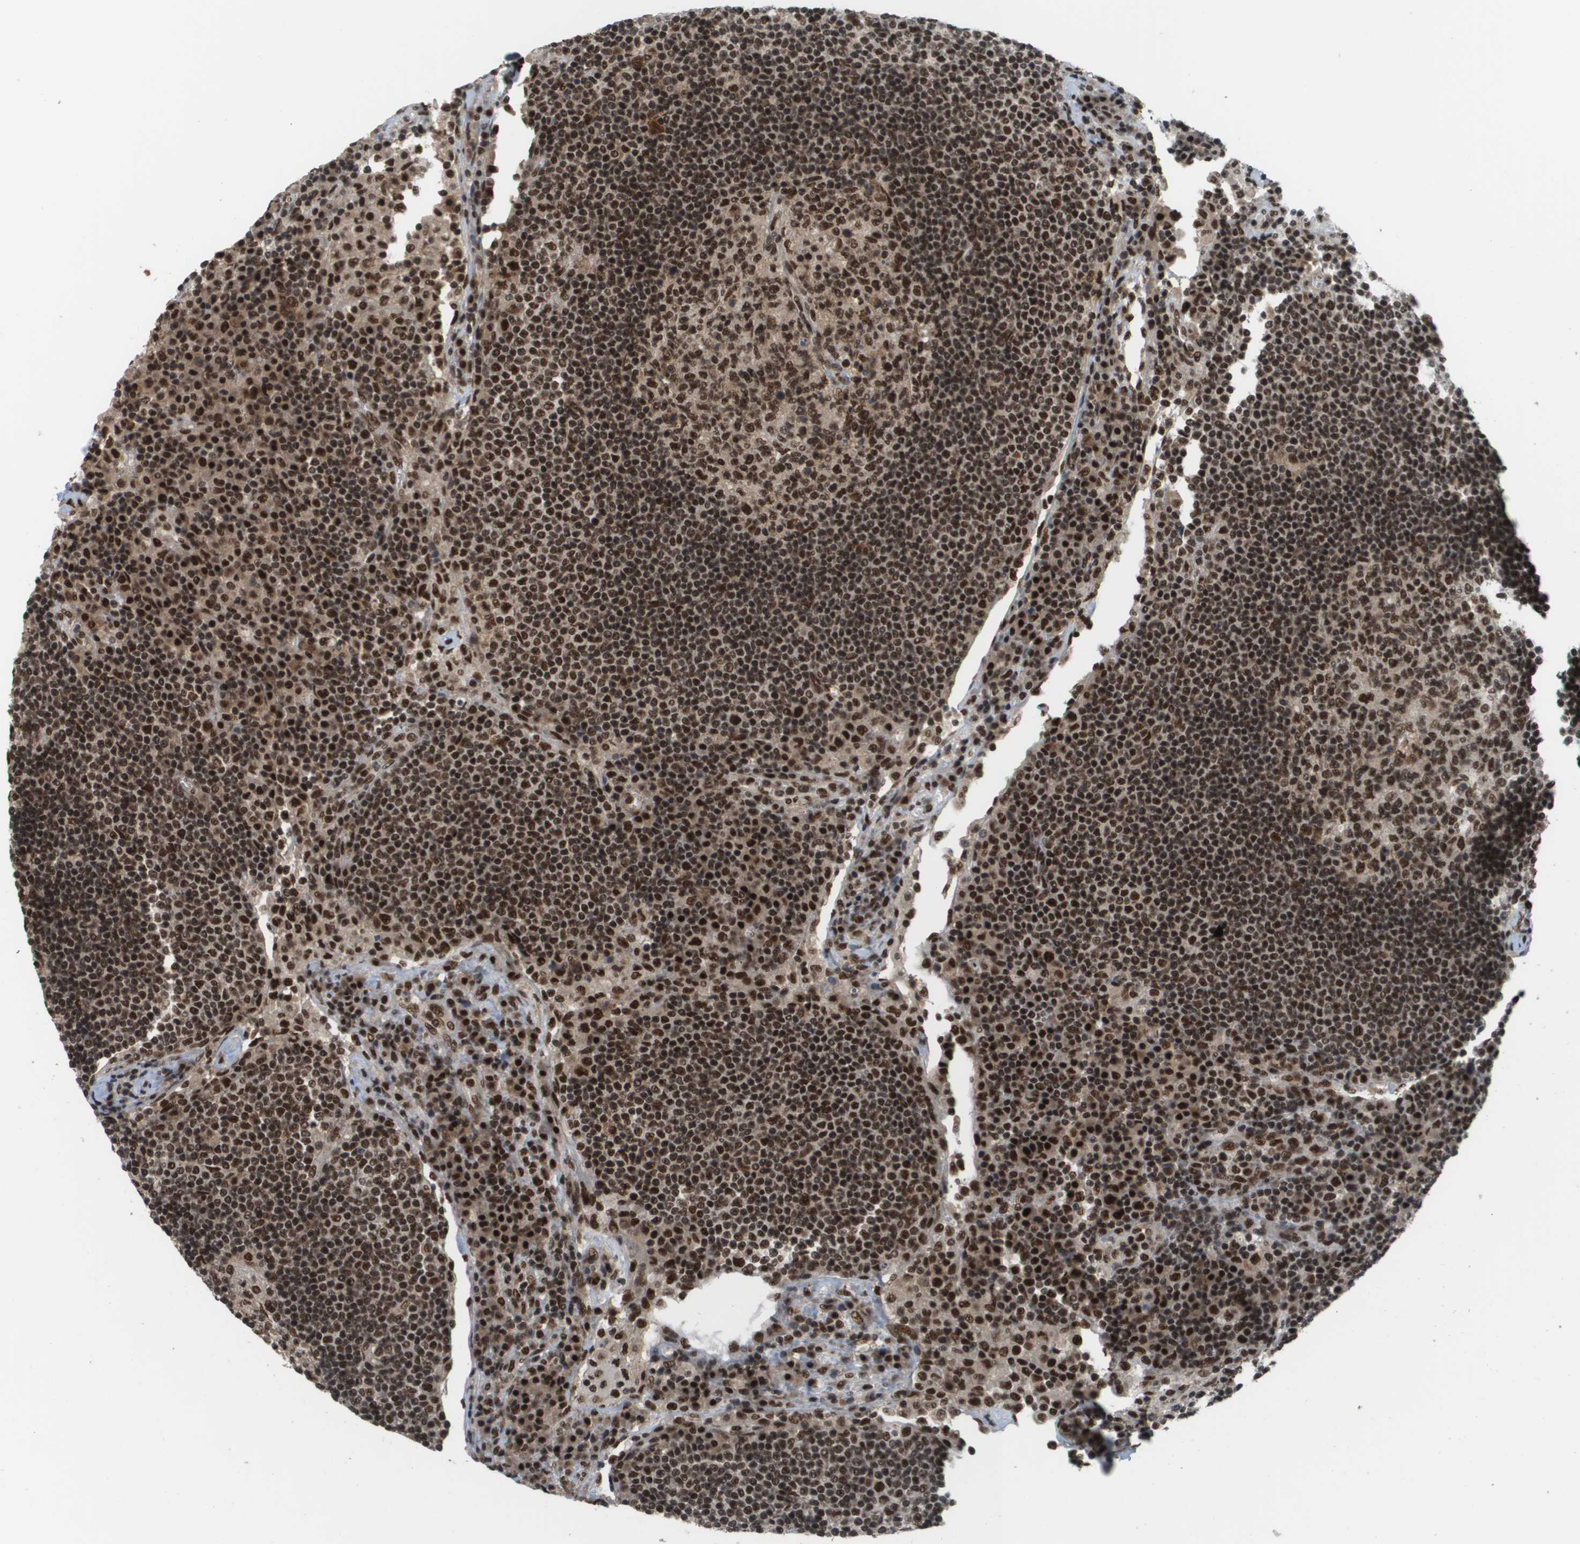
{"staining": {"intensity": "moderate", "quantity": "25%-75%", "location": "cytoplasmic/membranous,nuclear"}, "tissue": "lymph node", "cell_type": "Germinal center cells", "image_type": "normal", "snomed": [{"axis": "morphology", "description": "Normal tissue, NOS"}, {"axis": "topography", "description": "Lymph node"}], "caption": "Lymph node stained for a protein (brown) shows moderate cytoplasmic/membranous,nuclear positive positivity in approximately 25%-75% of germinal center cells.", "gene": "PRCC", "patient": {"sex": "female", "age": 53}}